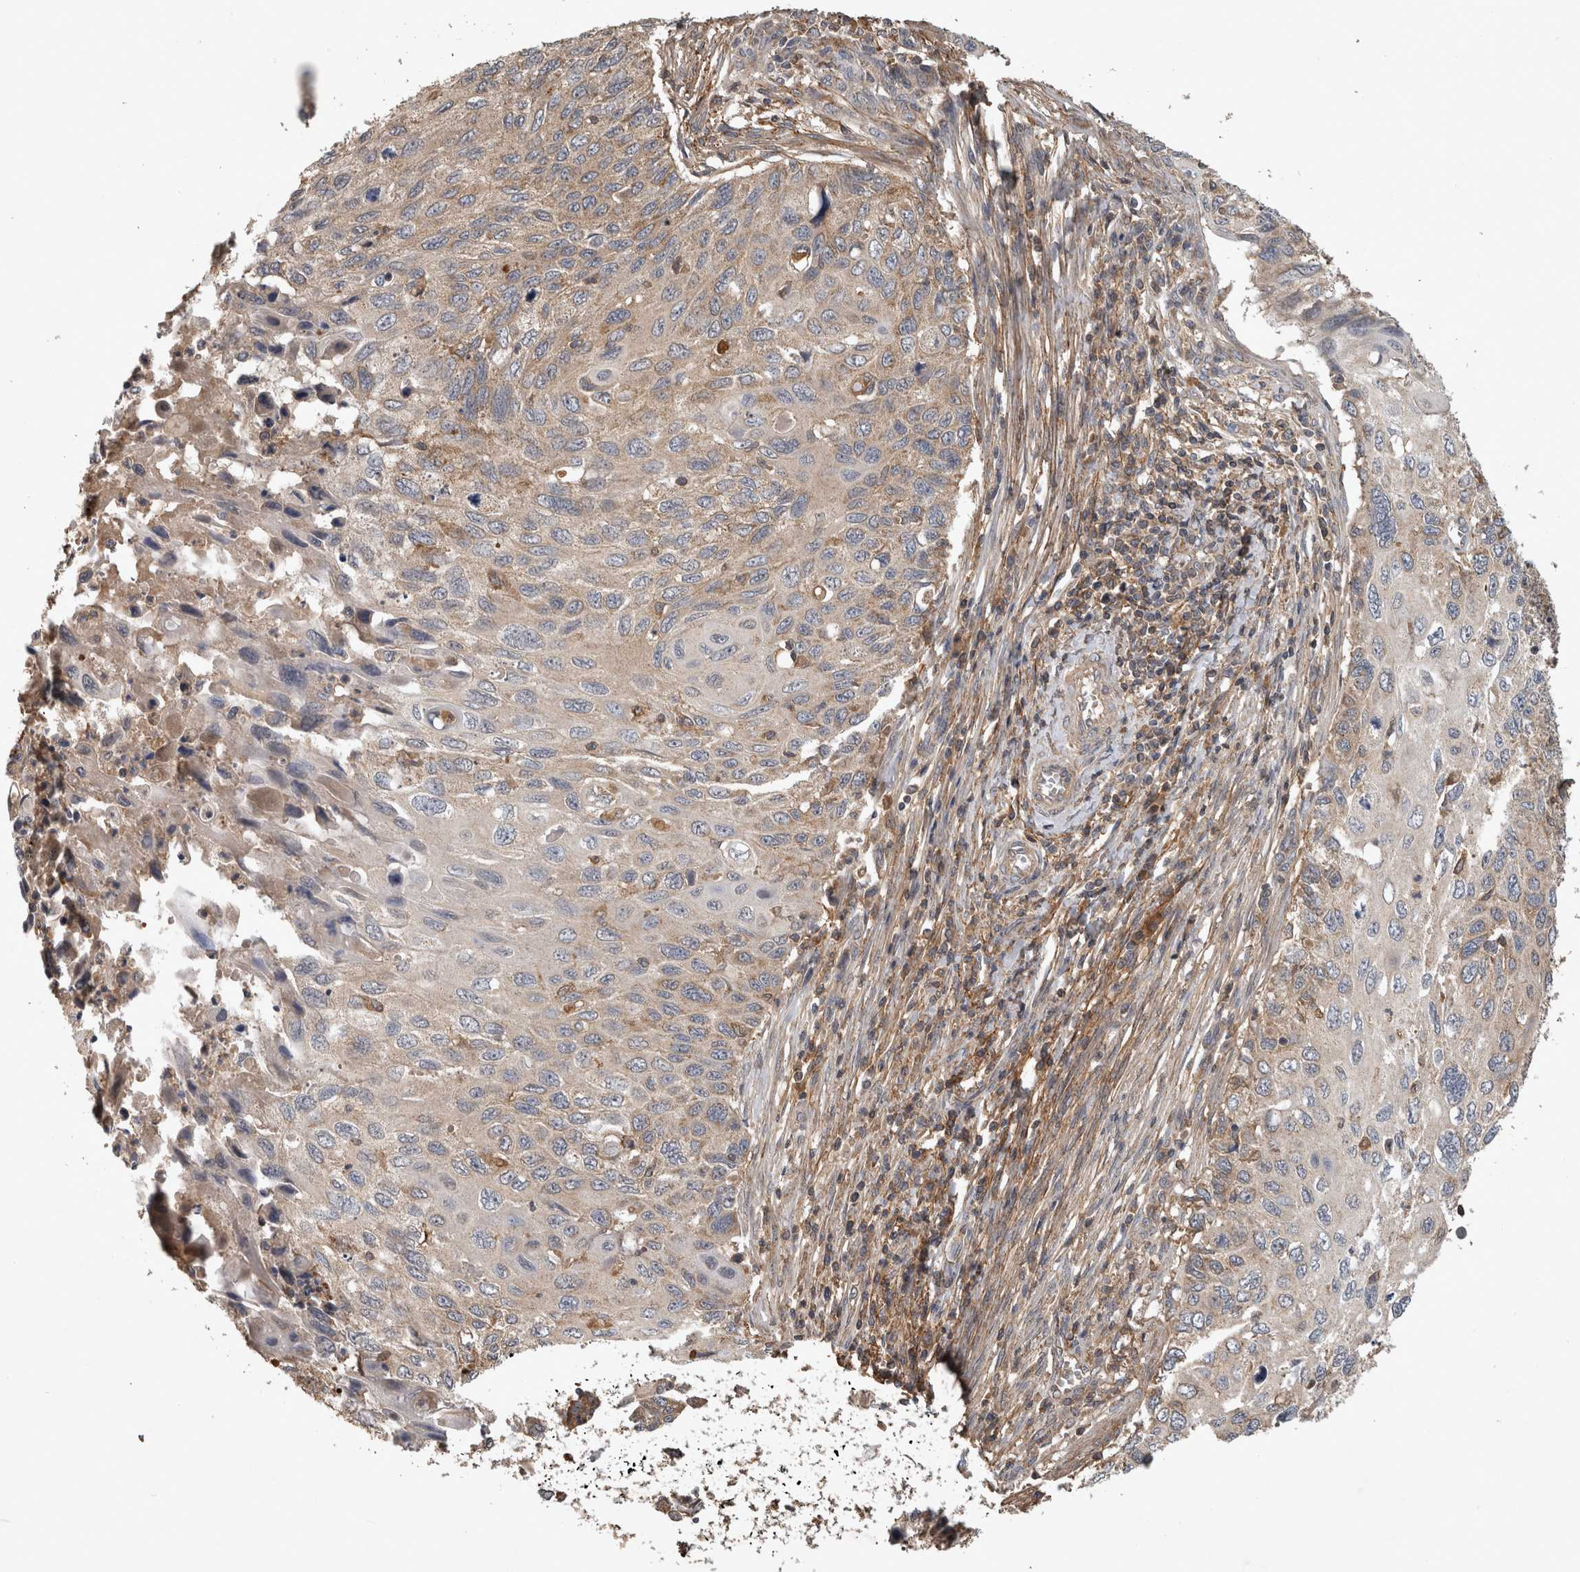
{"staining": {"intensity": "weak", "quantity": "25%-75%", "location": "cytoplasmic/membranous"}, "tissue": "cervical cancer", "cell_type": "Tumor cells", "image_type": "cancer", "snomed": [{"axis": "morphology", "description": "Squamous cell carcinoma, NOS"}, {"axis": "topography", "description": "Cervix"}], "caption": "The image displays staining of cervical cancer (squamous cell carcinoma), revealing weak cytoplasmic/membranous protein positivity (brown color) within tumor cells.", "gene": "TRMT61B", "patient": {"sex": "female", "age": 70}}